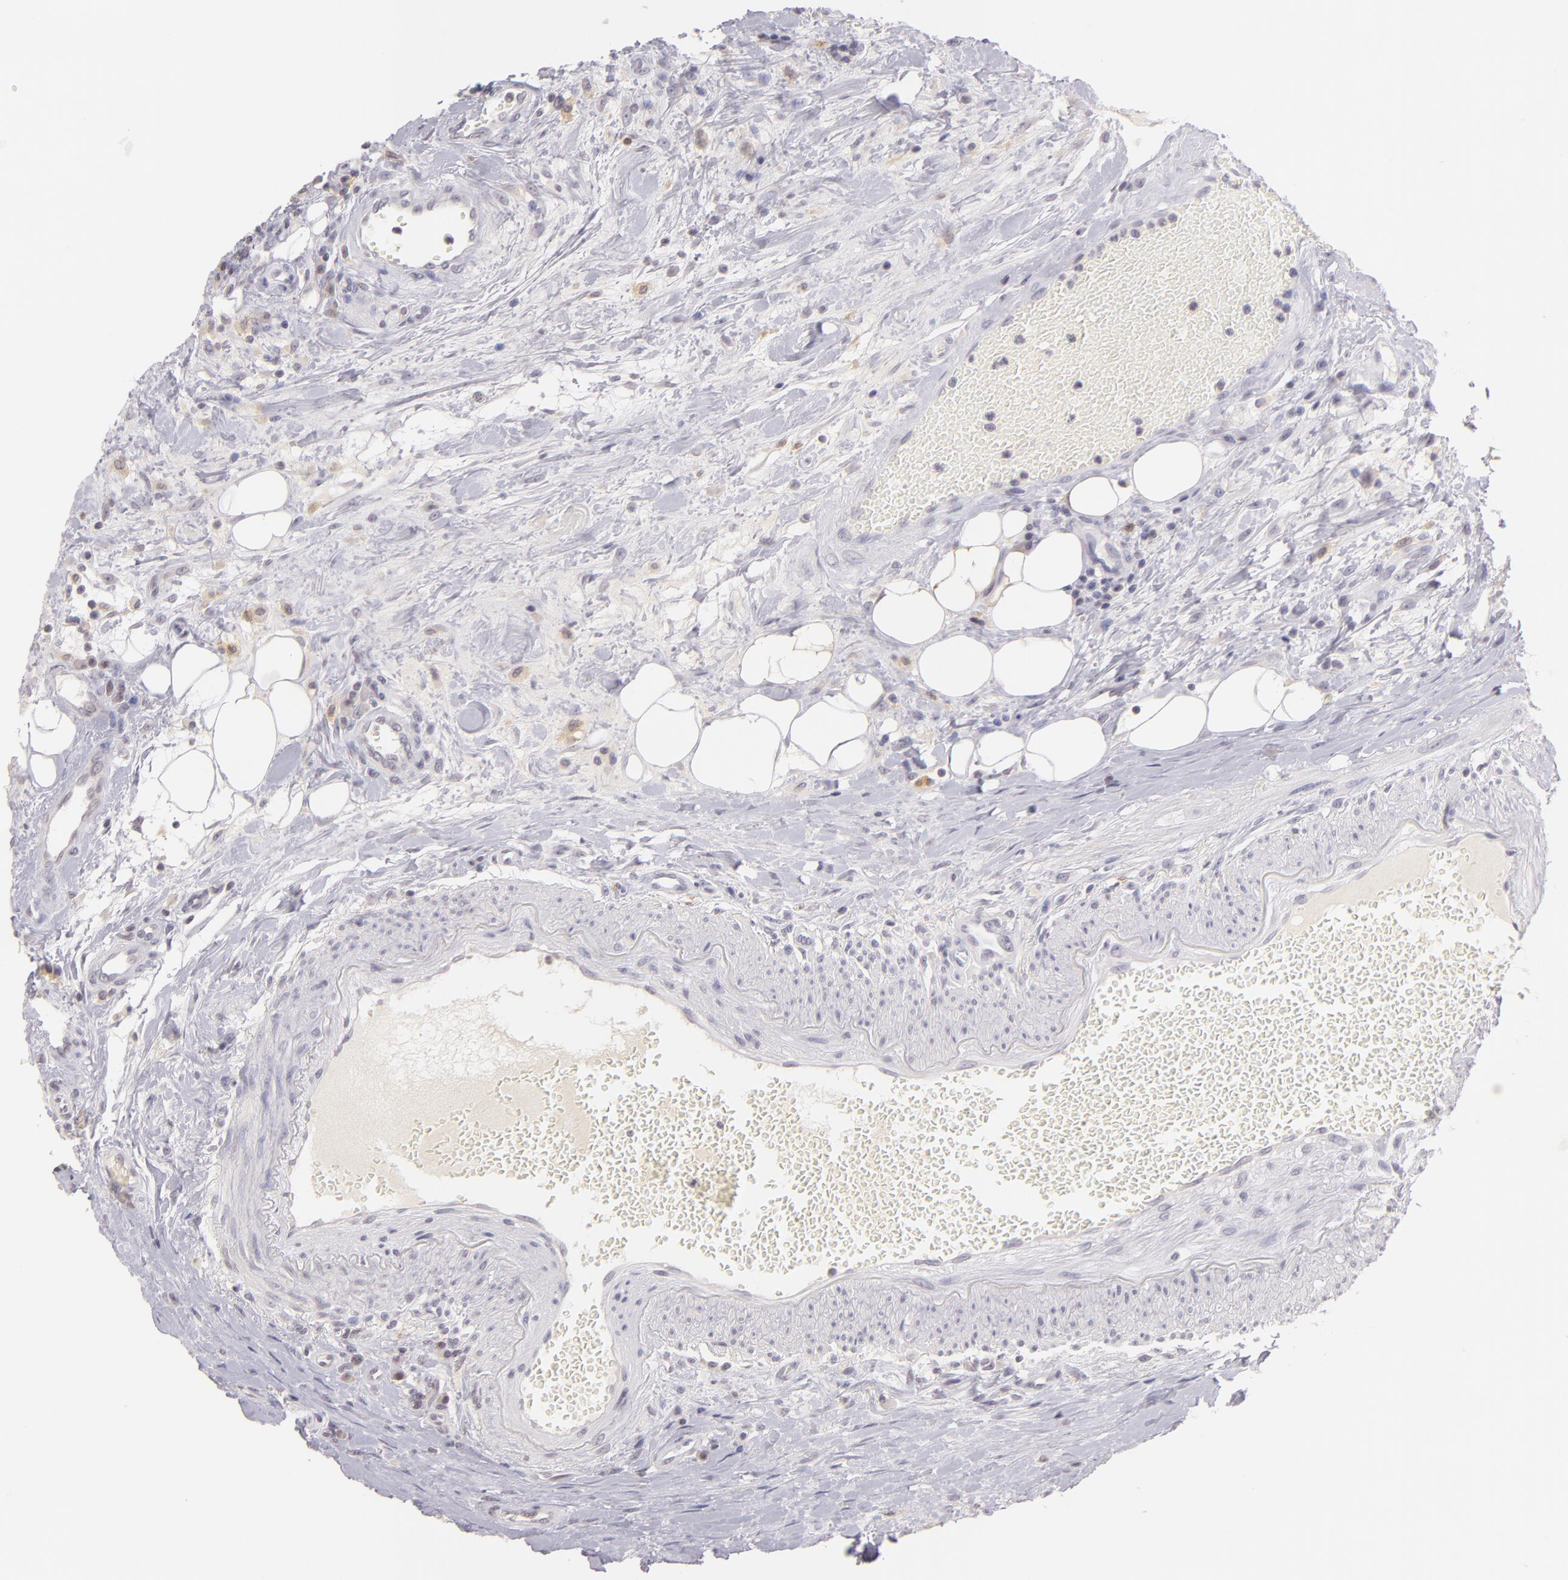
{"staining": {"intensity": "moderate", "quantity": "<25%", "location": "cytoplasmic/membranous"}, "tissue": "colorectal cancer", "cell_type": "Tumor cells", "image_type": "cancer", "snomed": [{"axis": "morphology", "description": "Adenocarcinoma, NOS"}, {"axis": "topography", "description": "Colon"}], "caption": "This is a micrograph of IHC staining of adenocarcinoma (colorectal), which shows moderate expression in the cytoplasmic/membranous of tumor cells.", "gene": "IL2RA", "patient": {"sex": "male", "age": 54}}